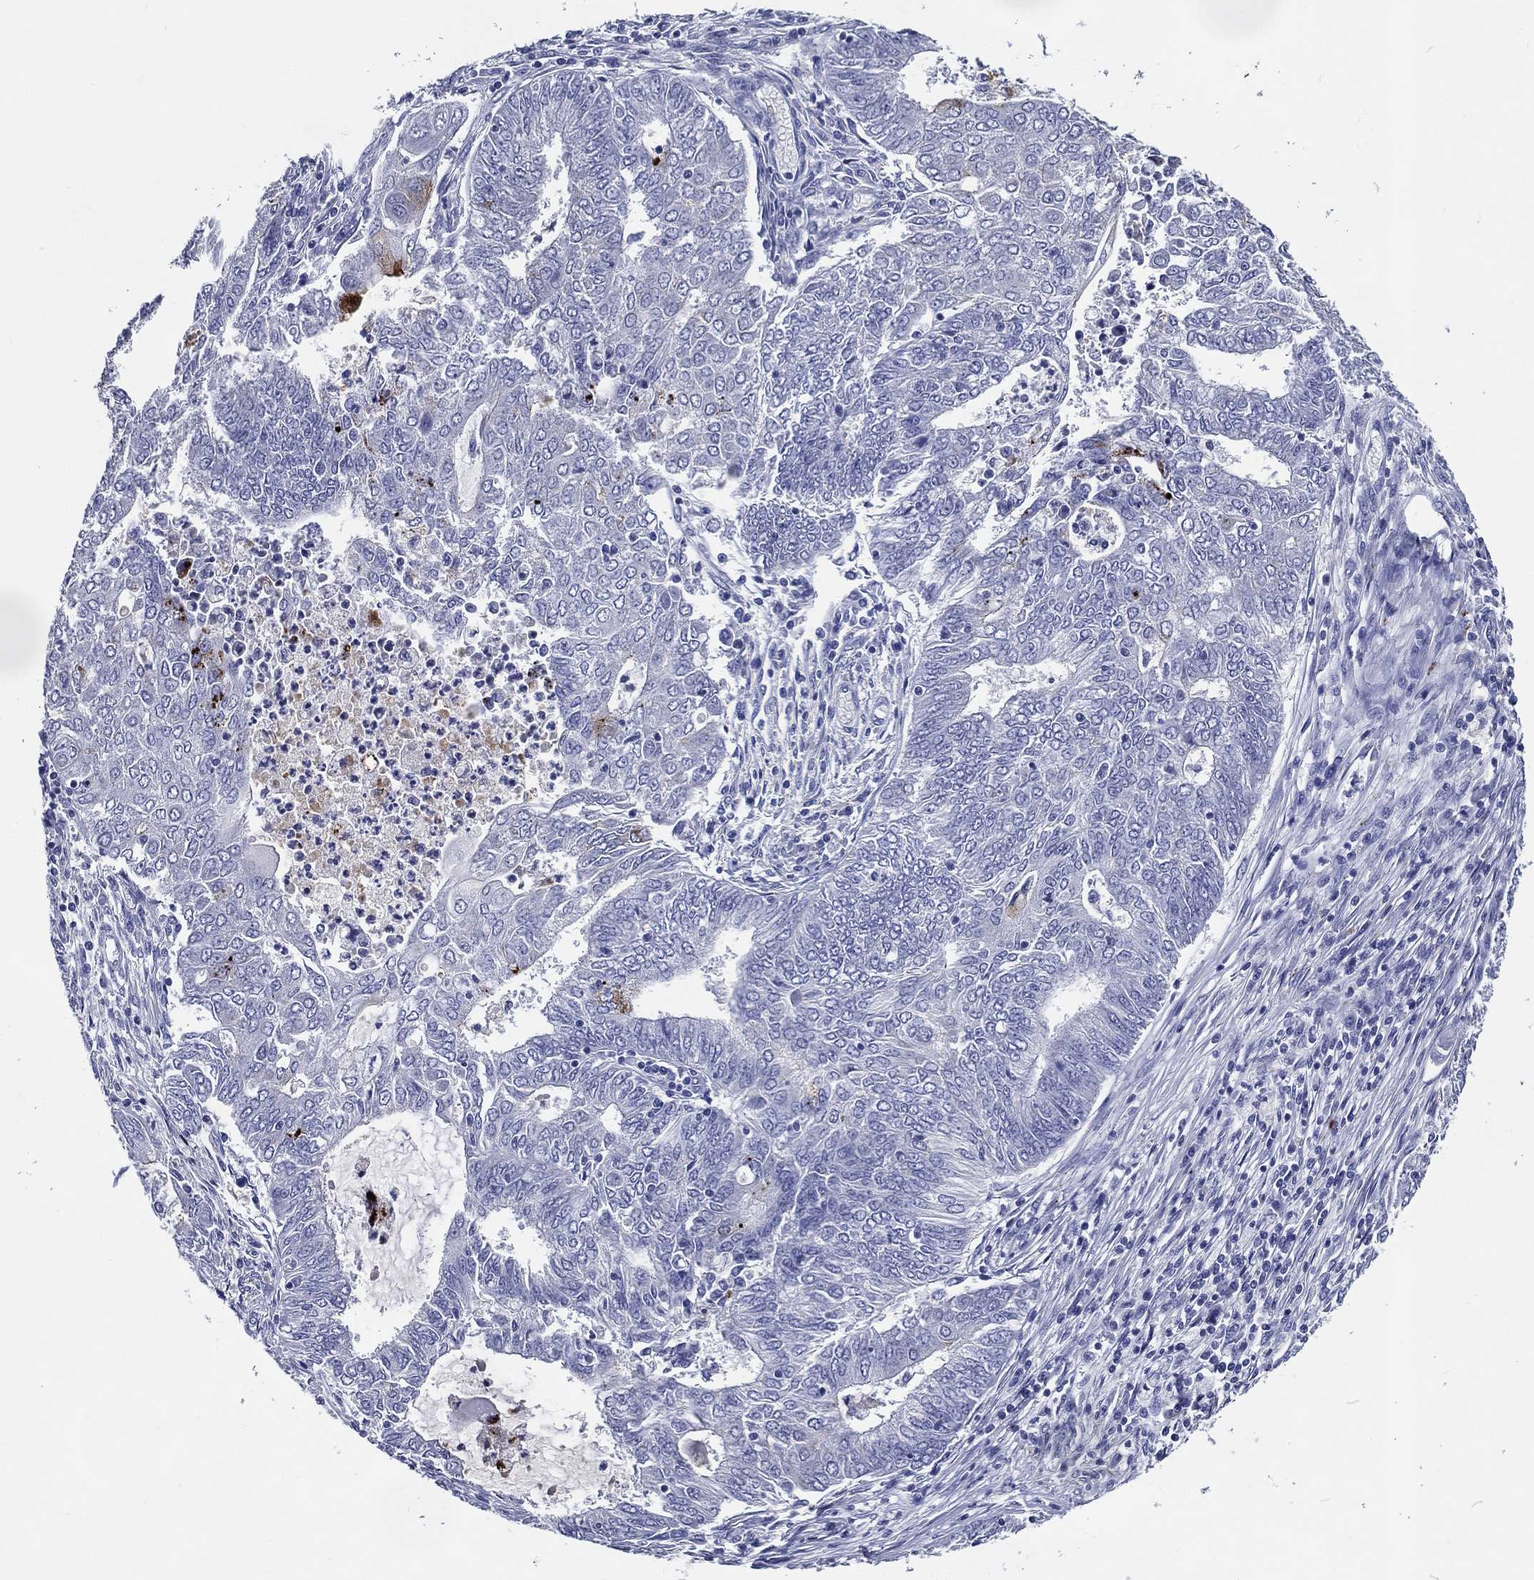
{"staining": {"intensity": "negative", "quantity": "none", "location": "none"}, "tissue": "endometrial cancer", "cell_type": "Tumor cells", "image_type": "cancer", "snomed": [{"axis": "morphology", "description": "Adenocarcinoma, NOS"}, {"axis": "topography", "description": "Endometrium"}], "caption": "Endometrial cancer stained for a protein using immunohistochemistry displays no expression tumor cells.", "gene": "ACE2", "patient": {"sex": "female", "age": 62}}